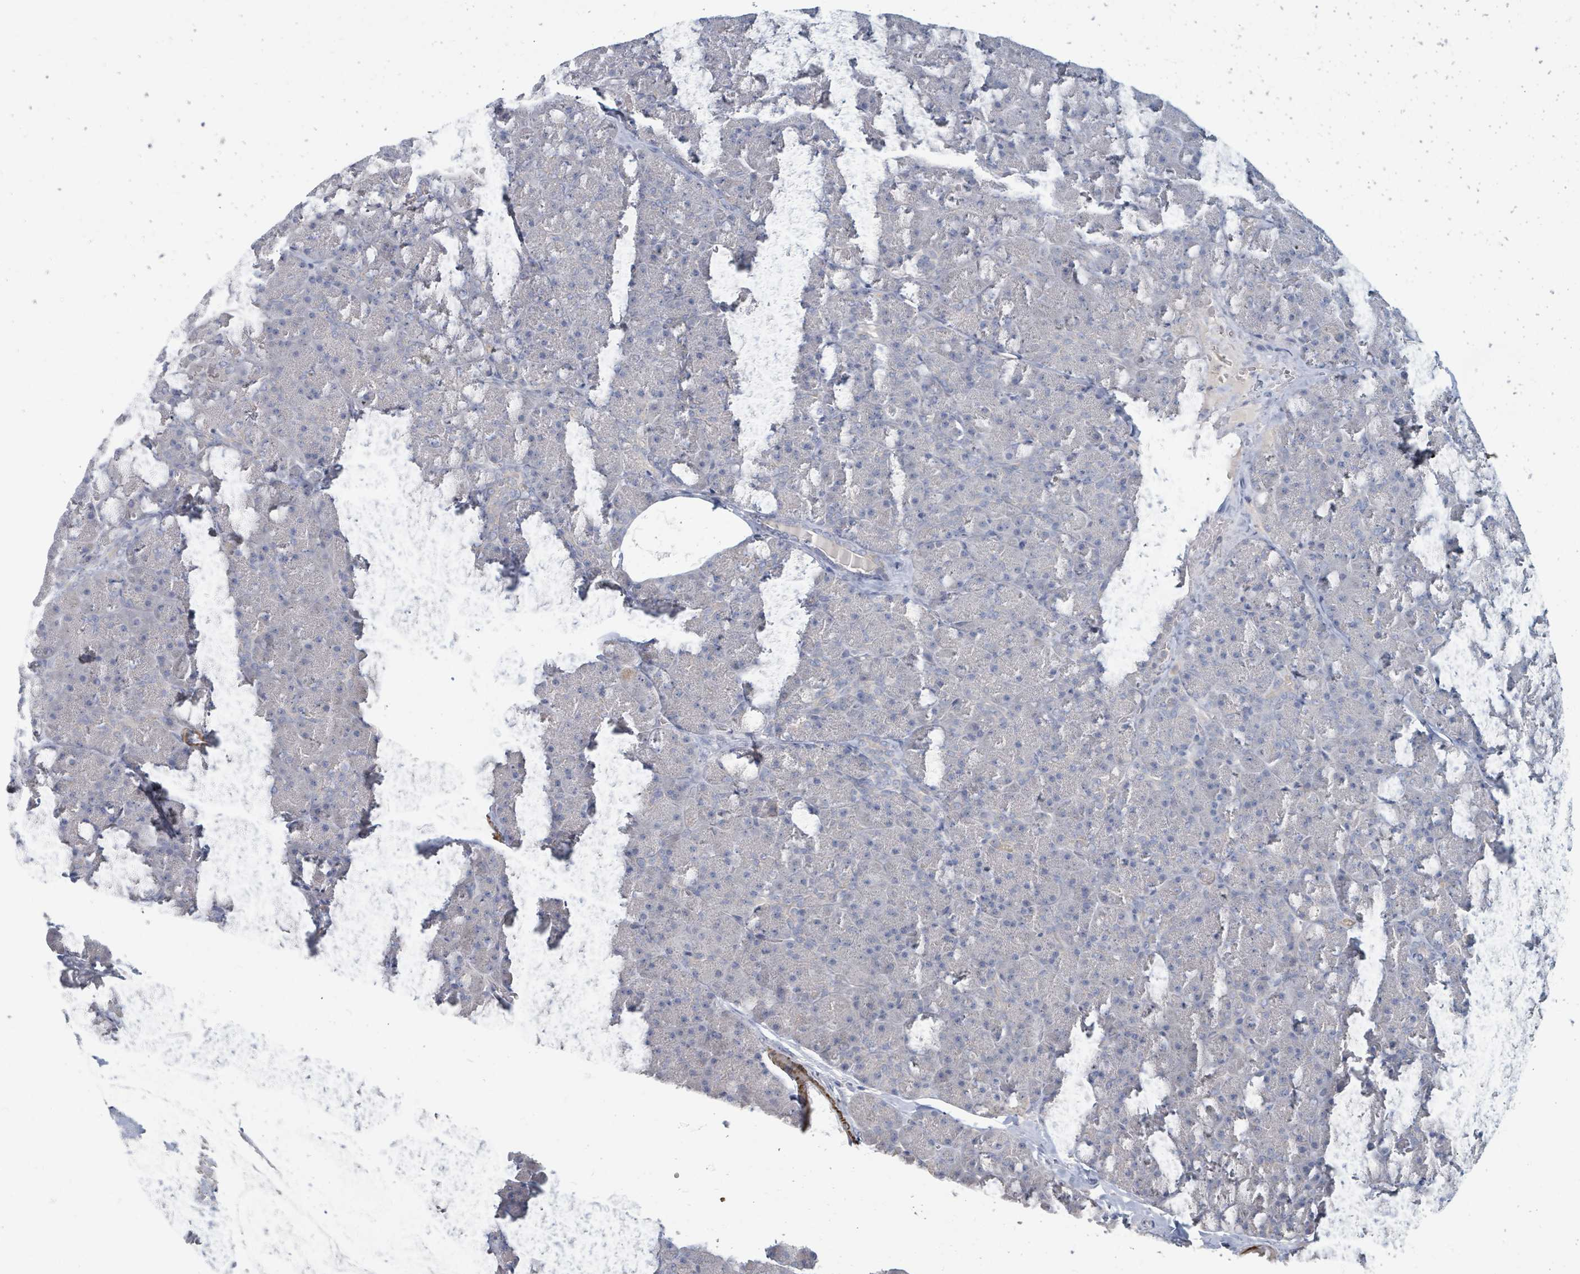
{"staining": {"intensity": "weak", "quantity": "<25%", "location": "cytoplasmic/membranous"}, "tissue": "pancreas", "cell_type": "Exocrine glandular cells", "image_type": "normal", "snomed": [{"axis": "morphology", "description": "Normal tissue, NOS"}, {"axis": "topography", "description": "Pancreas"}], "caption": "Human pancreas stained for a protein using IHC displays no positivity in exocrine glandular cells.", "gene": "ARGFX", "patient": {"sex": "male", "age": 36}}